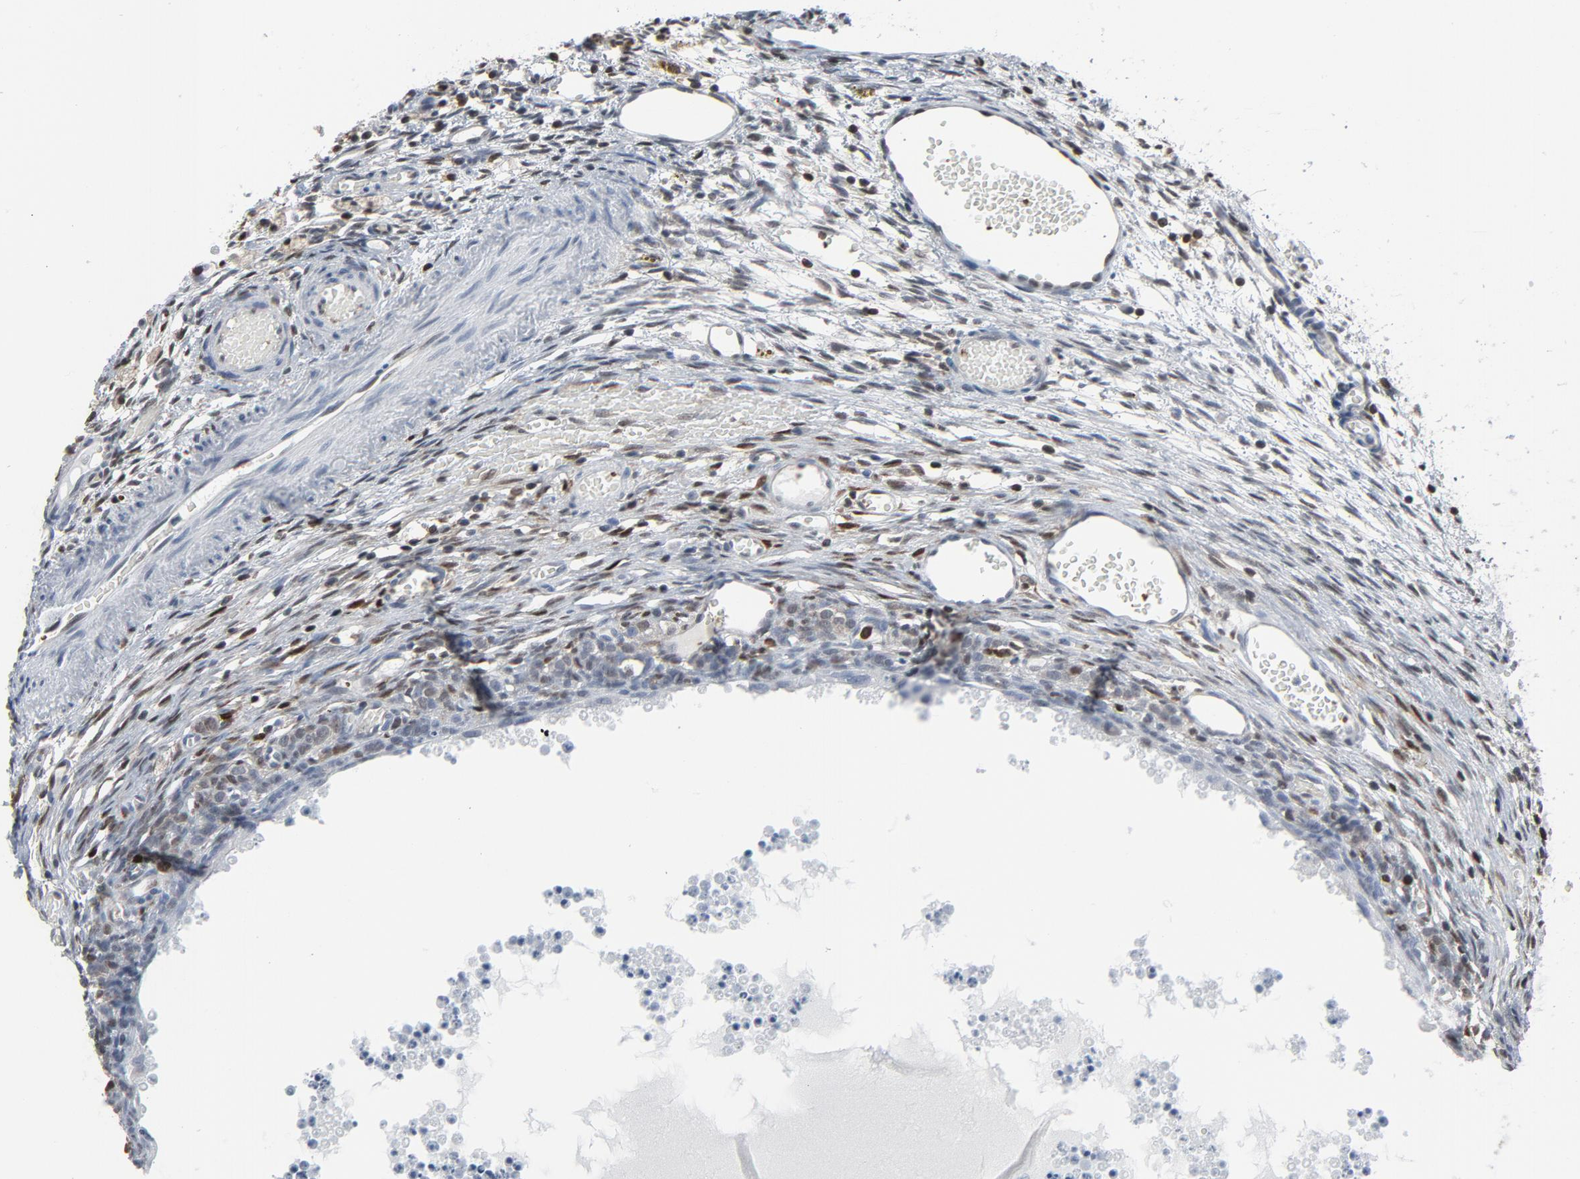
{"staining": {"intensity": "weak", "quantity": "<25%", "location": "cytoplasmic/membranous"}, "tissue": "ovary", "cell_type": "Follicle cells", "image_type": "normal", "snomed": [{"axis": "morphology", "description": "Normal tissue, NOS"}, {"axis": "topography", "description": "Ovary"}], "caption": "Human ovary stained for a protein using immunohistochemistry exhibits no expression in follicle cells.", "gene": "STAT5A", "patient": {"sex": "female", "age": 35}}